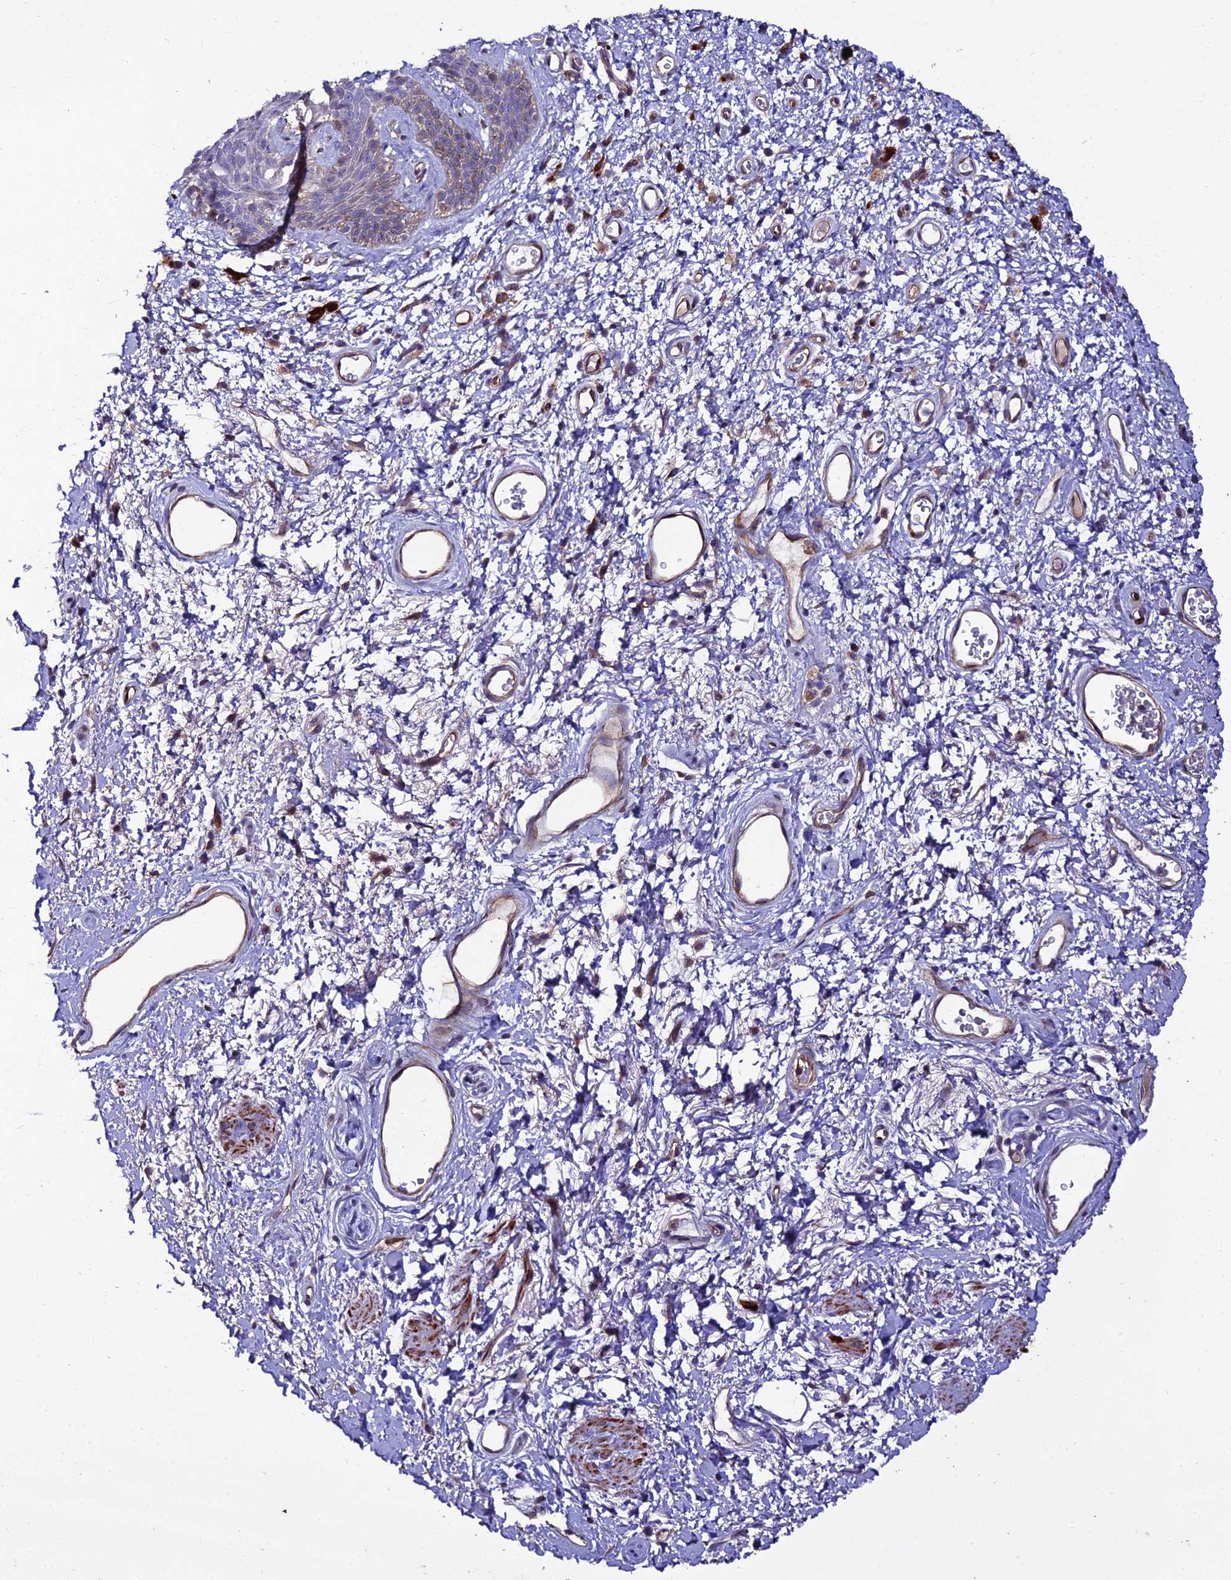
{"staining": {"intensity": "weak", "quantity": "<25%", "location": "cytoplasmic/membranous"}, "tissue": "skin", "cell_type": "Epidermal cells", "image_type": "normal", "snomed": [{"axis": "morphology", "description": "Normal tissue, NOS"}, {"axis": "topography", "description": "Anal"}], "caption": "The image shows no significant staining in epidermal cells of skin.", "gene": "ARL6IP1", "patient": {"sex": "female", "age": 46}}